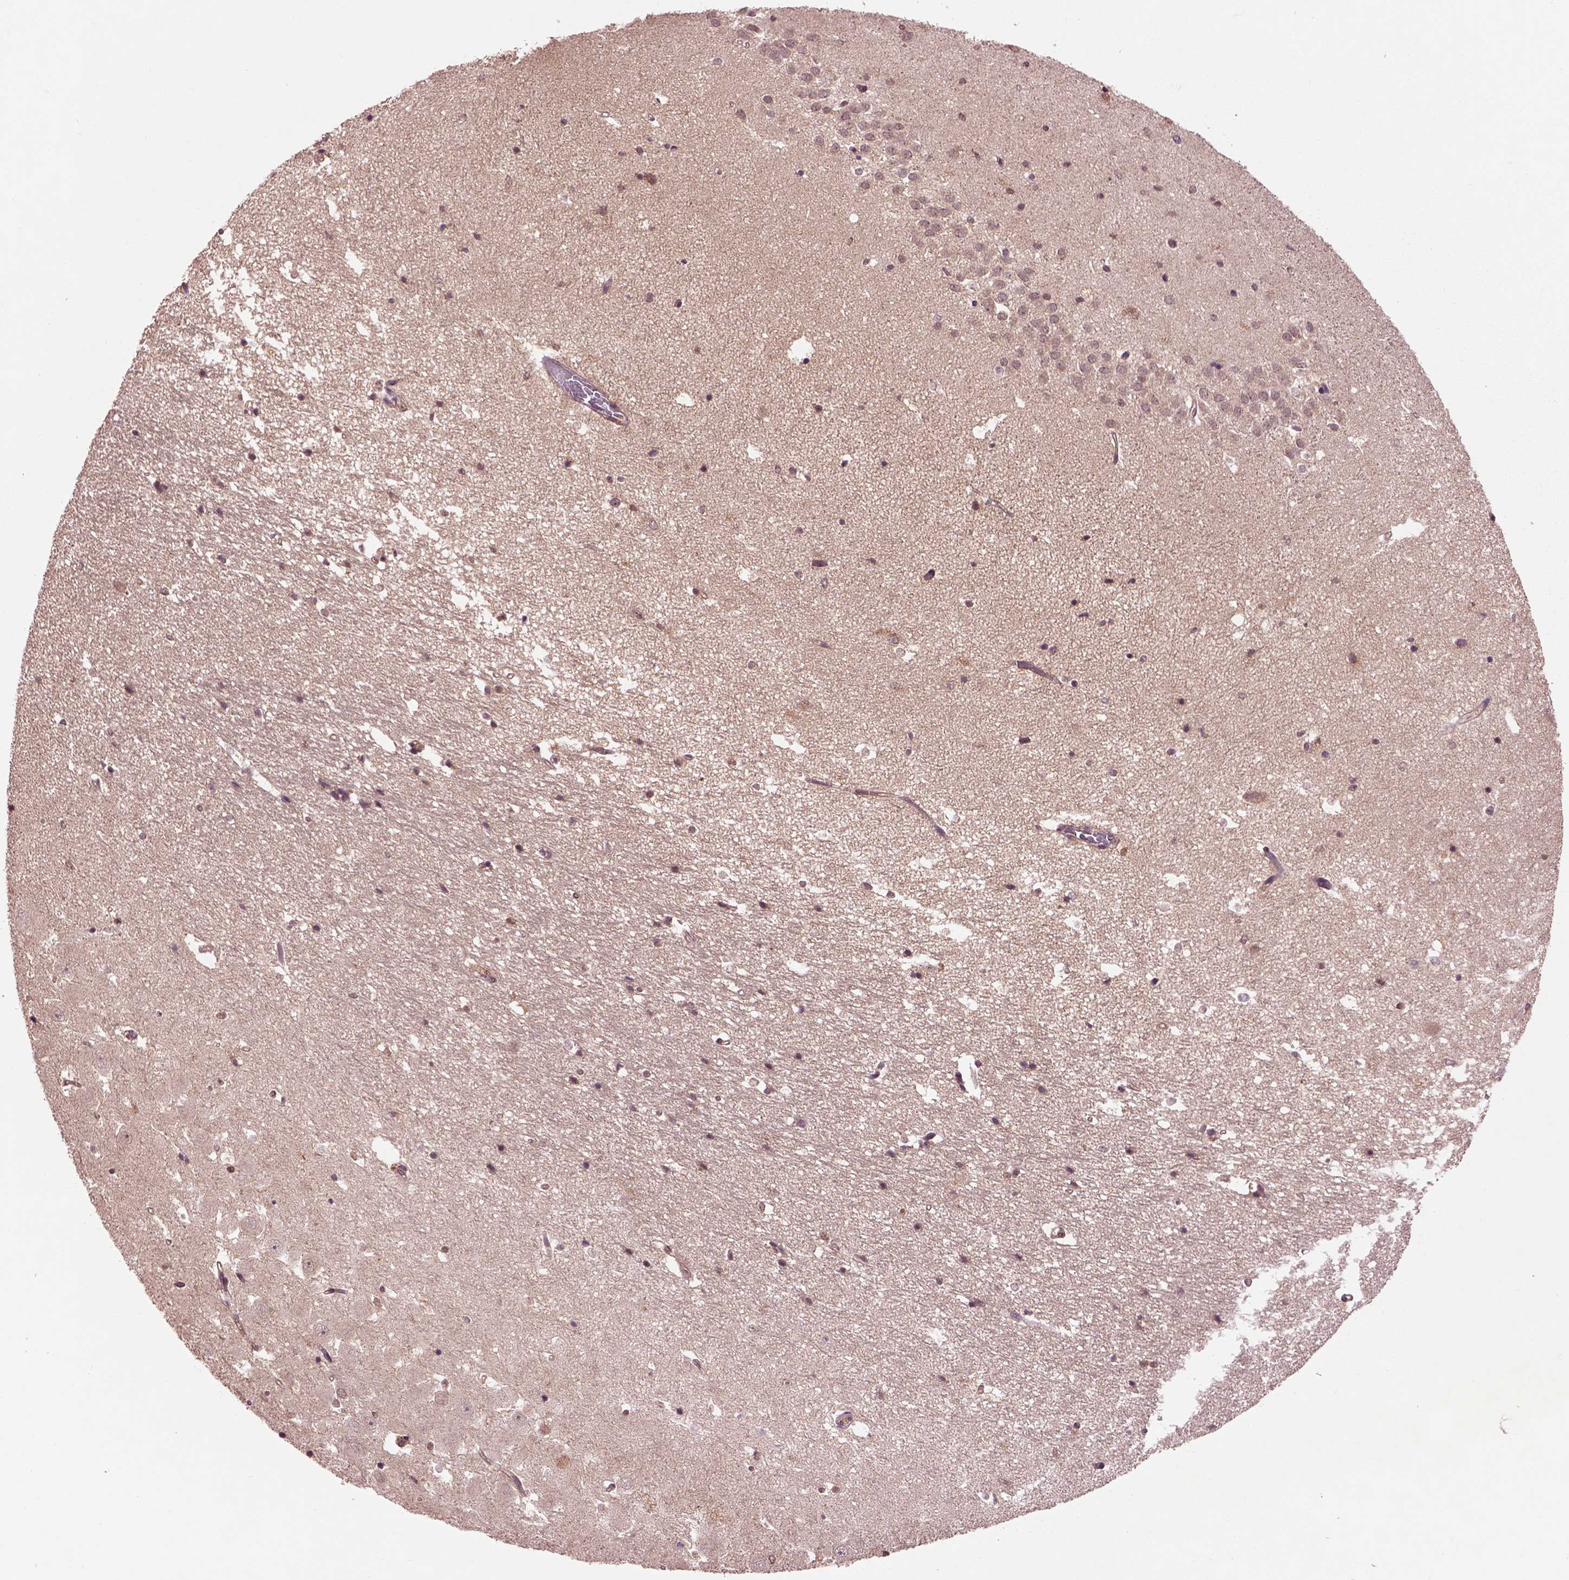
{"staining": {"intensity": "moderate", "quantity": ">75%", "location": "cytoplasmic/membranous"}, "tissue": "hippocampus", "cell_type": "Glial cells", "image_type": "normal", "snomed": [{"axis": "morphology", "description": "Normal tissue, NOS"}, {"axis": "topography", "description": "Hippocampus"}], "caption": "This is a photomicrograph of IHC staining of unremarkable hippocampus, which shows moderate expression in the cytoplasmic/membranous of glial cells.", "gene": "MDP1", "patient": {"sex": "male", "age": 44}}